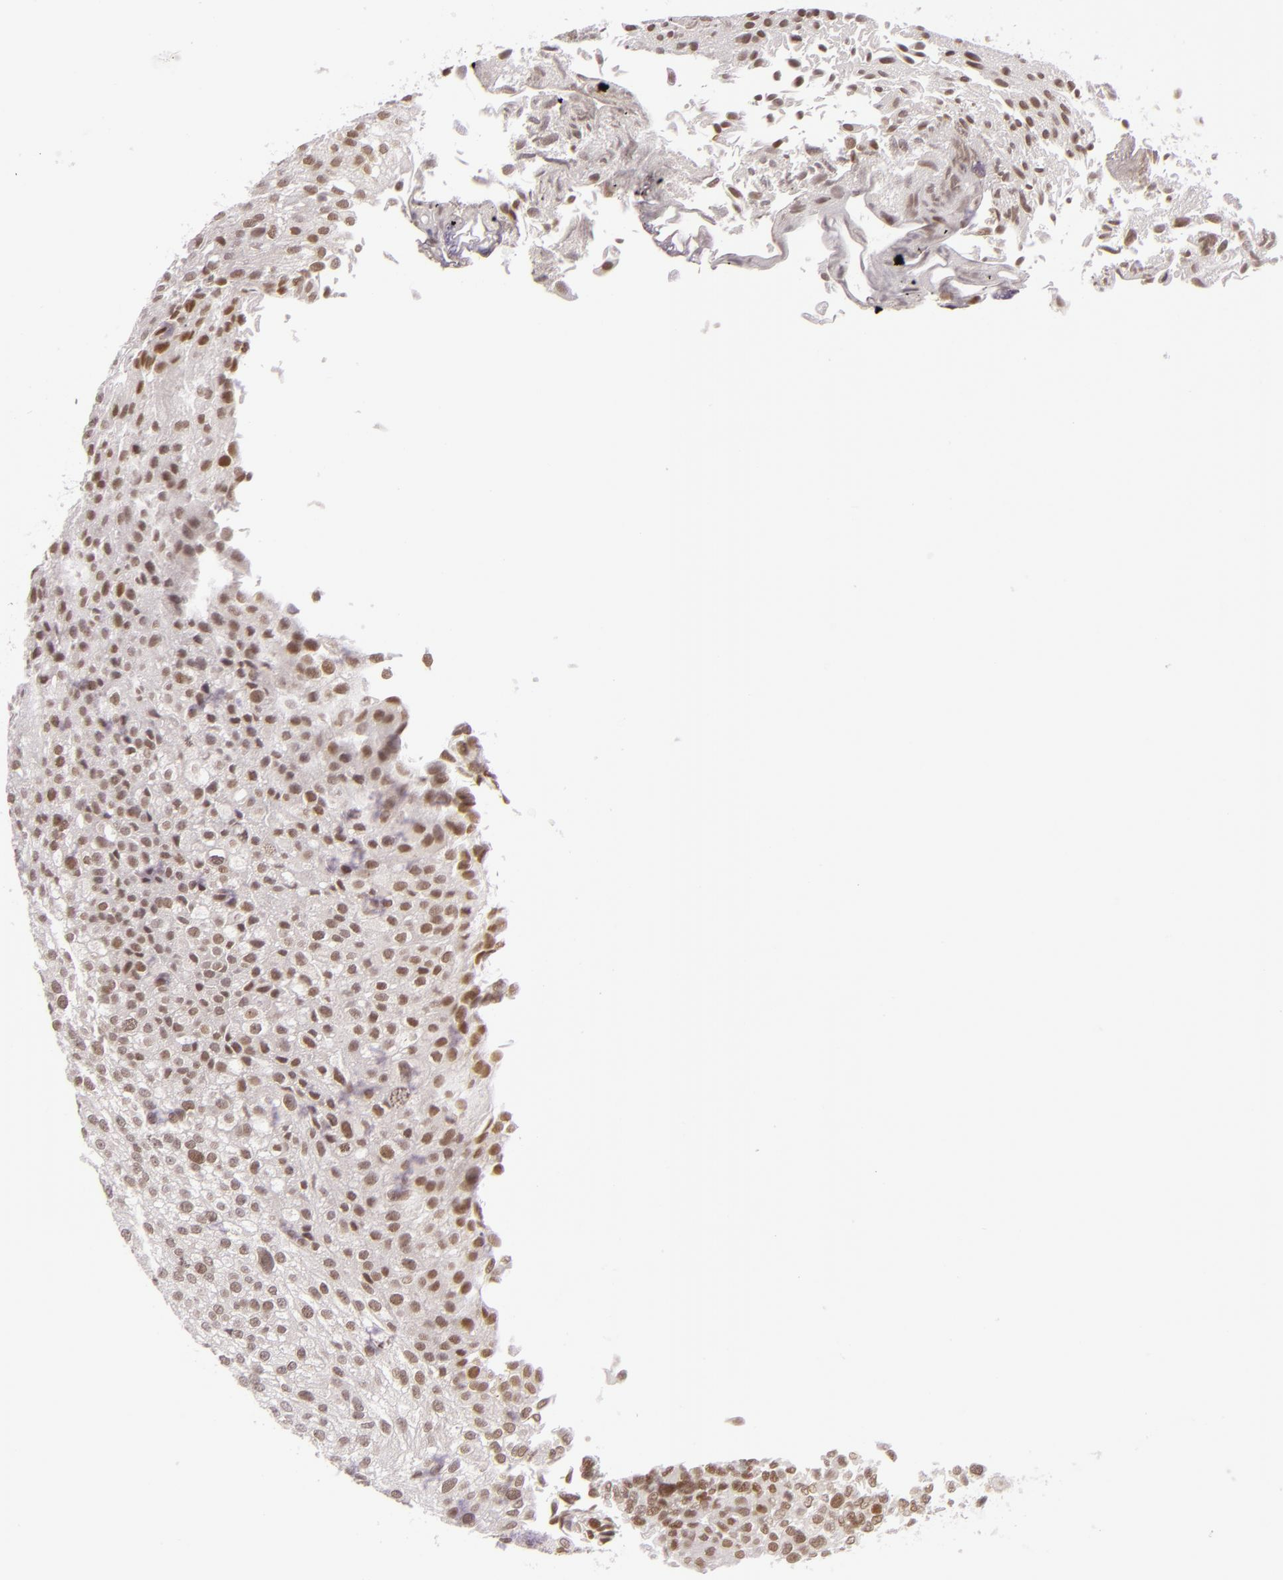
{"staining": {"intensity": "moderate", "quantity": ">75%", "location": "nuclear"}, "tissue": "urothelial cancer", "cell_type": "Tumor cells", "image_type": "cancer", "snomed": [{"axis": "morphology", "description": "Urothelial carcinoma, Low grade"}, {"axis": "topography", "description": "Urinary bladder"}], "caption": "This image shows IHC staining of human urothelial cancer, with medium moderate nuclear expression in about >75% of tumor cells.", "gene": "ZFX", "patient": {"sex": "female", "age": 89}}